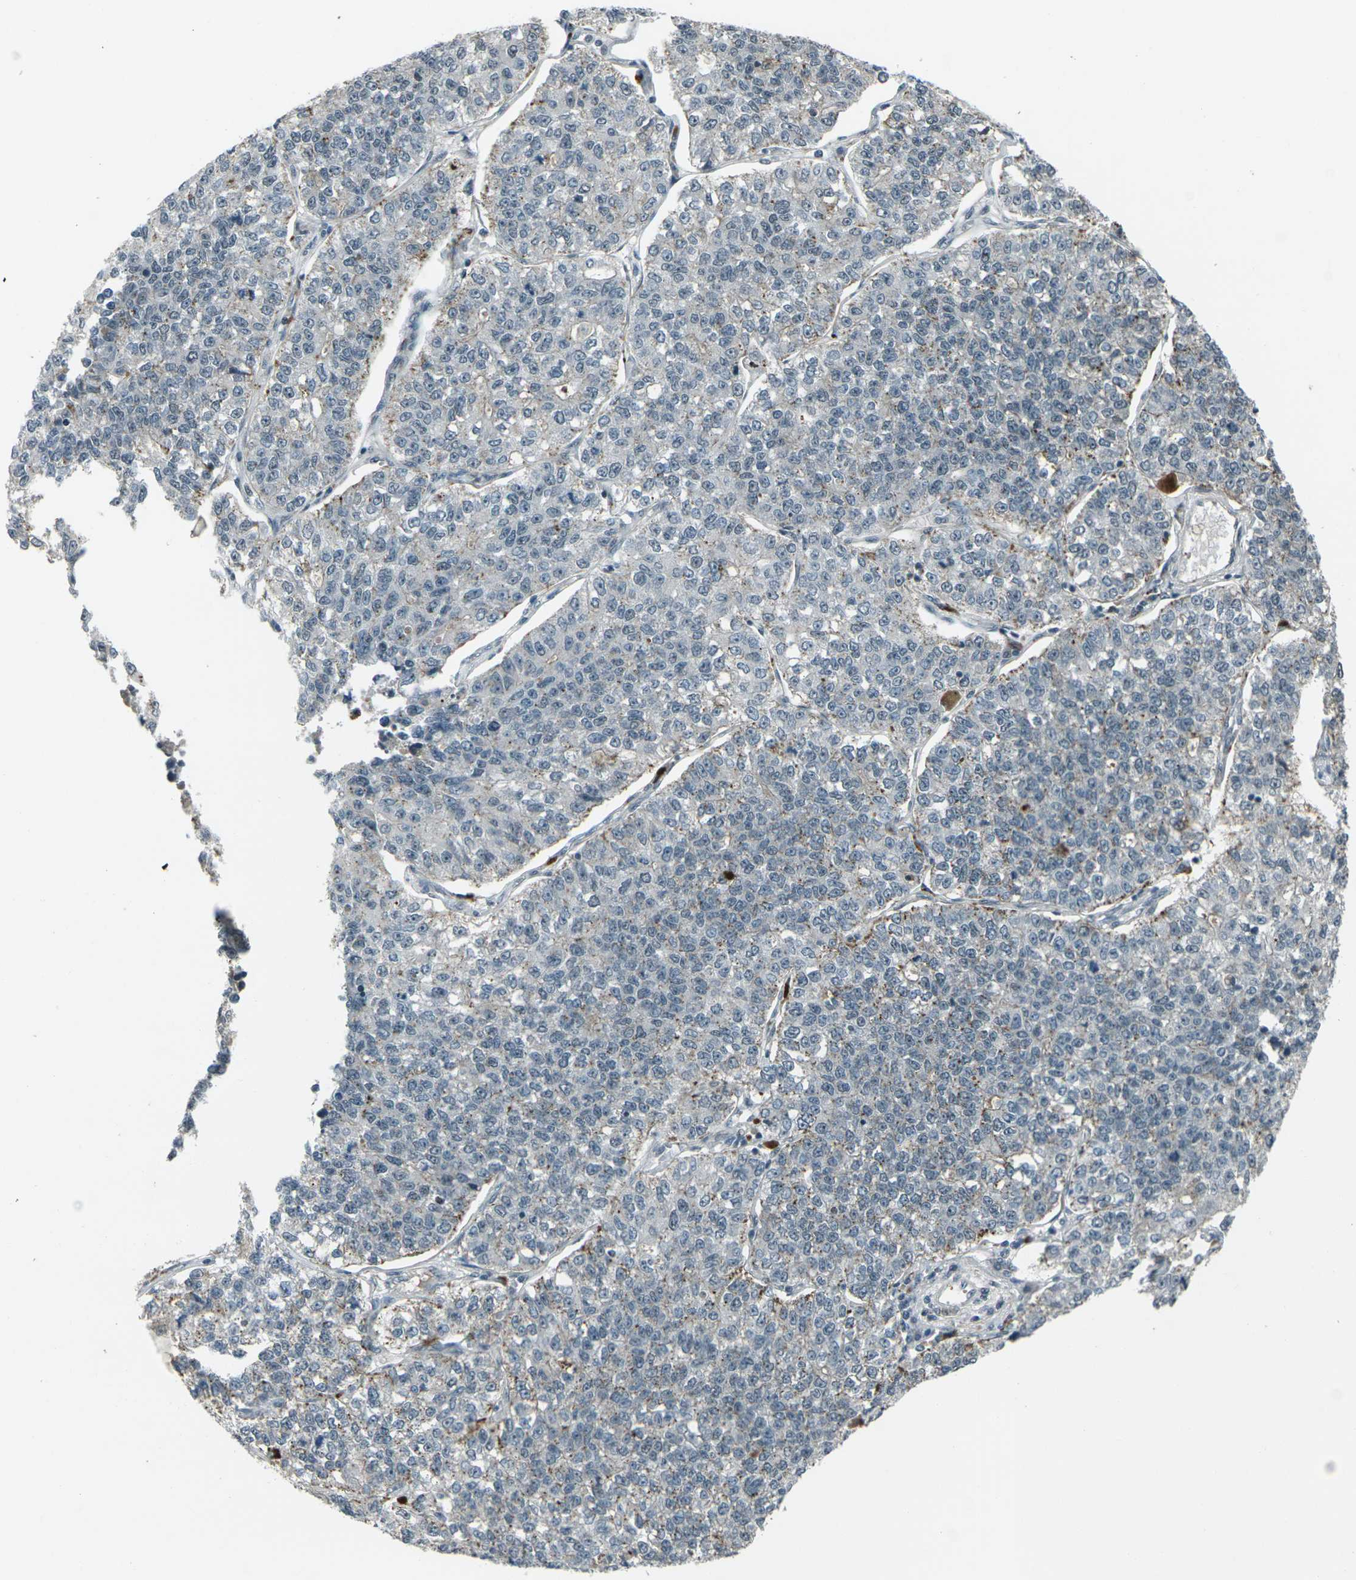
{"staining": {"intensity": "negative", "quantity": "none", "location": "none"}, "tissue": "lung cancer", "cell_type": "Tumor cells", "image_type": "cancer", "snomed": [{"axis": "morphology", "description": "Adenocarcinoma, NOS"}, {"axis": "topography", "description": "Lung"}], "caption": "This is an immunohistochemistry (IHC) micrograph of lung cancer (adenocarcinoma). There is no expression in tumor cells.", "gene": "GPR19", "patient": {"sex": "male", "age": 49}}